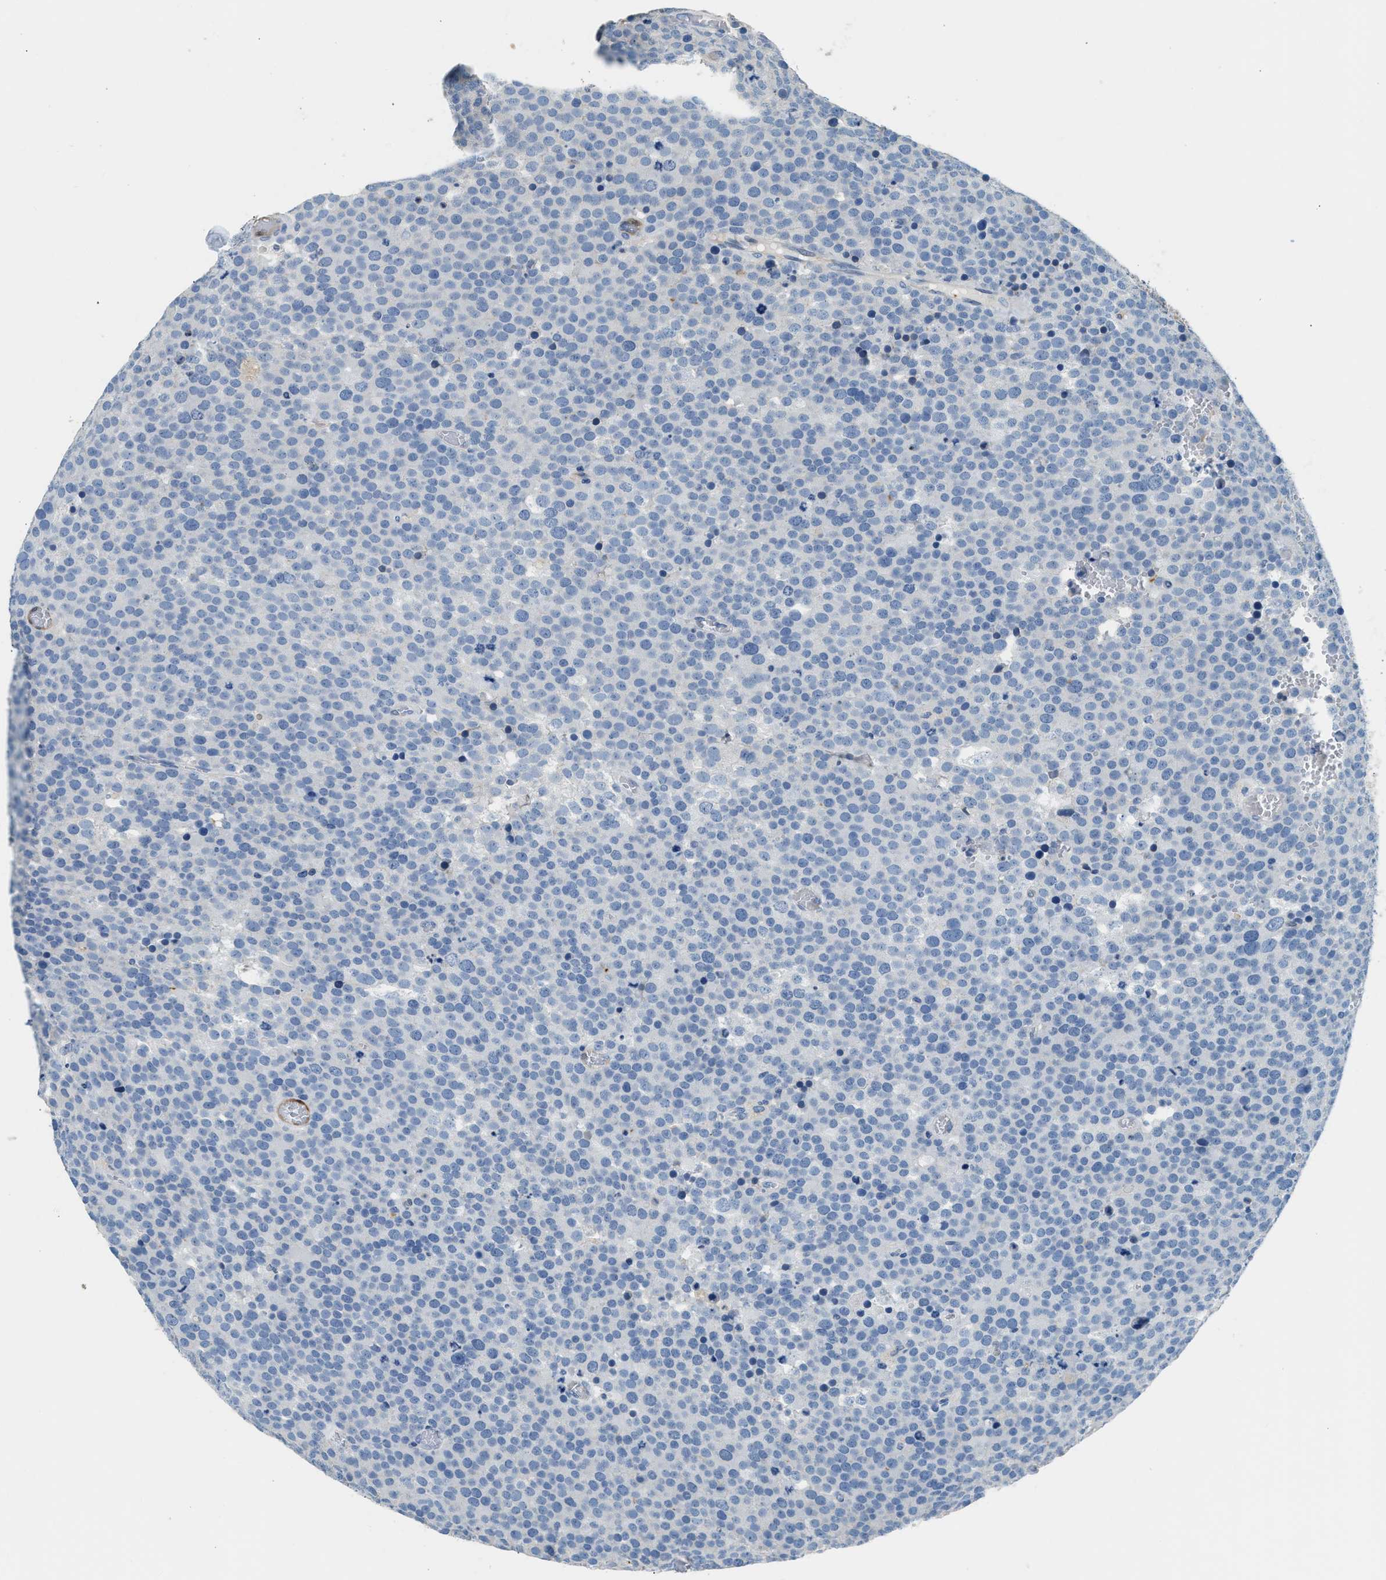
{"staining": {"intensity": "negative", "quantity": "none", "location": "none"}, "tissue": "testis cancer", "cell_type": "Tumor cells", "image_type": "cancer", "snomed": [{"axis": "morphology", "description": "Normal tissue, NOS"}, {"axis": "morphology", "description": "Seminoma, NOS"}, {"axis": "topography", "description": "Testis"}], "caption": "DAB (3,3'-diaminobenzidine) immunohistochemical staining of testis cancer displays no significant staining in tumor cells.", "gene": "ANXA3", "patient": {"sex": "male", "age": 71}}